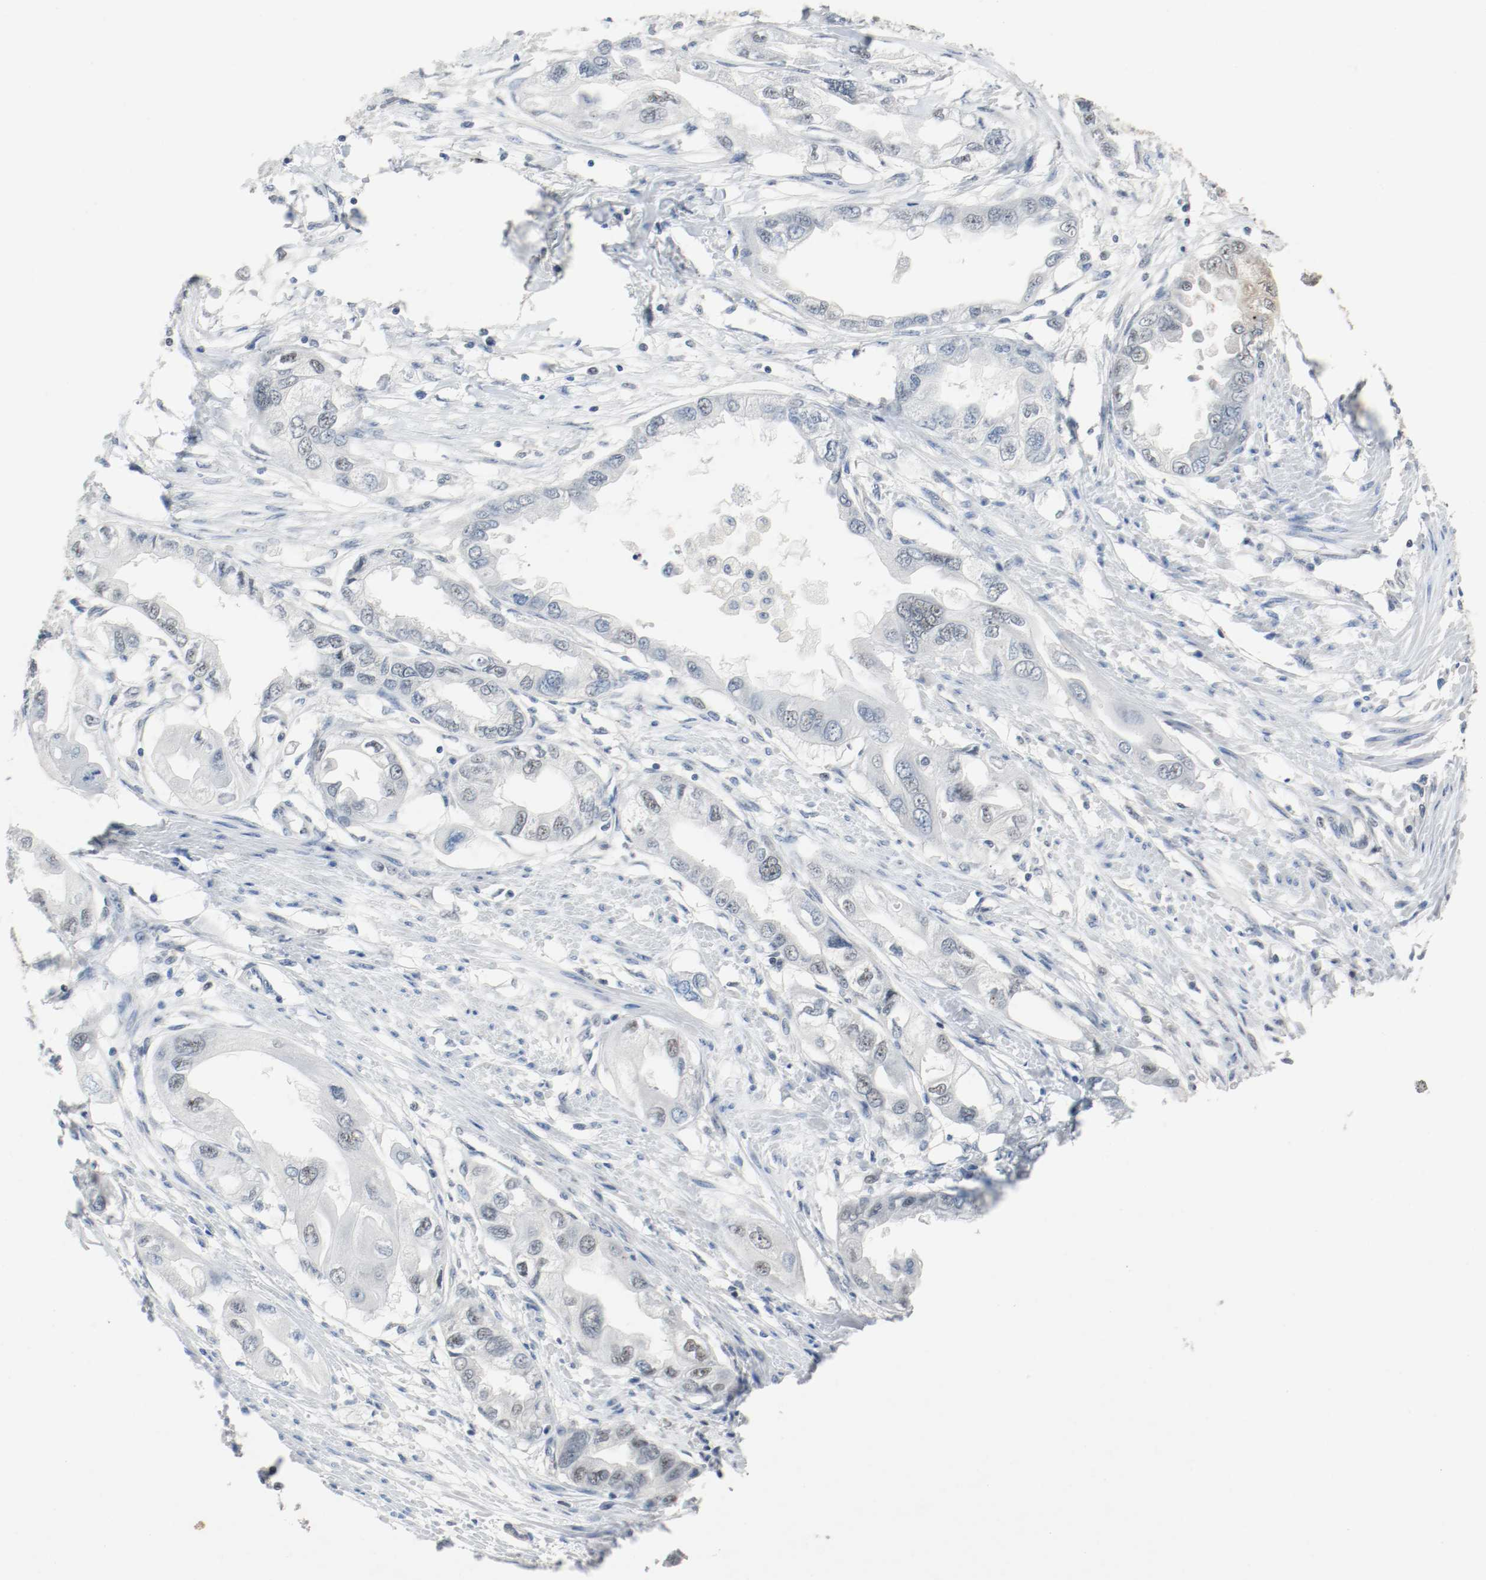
{"staining": {"intensity": "weak", "quantity": "<25%", "location": "nuclear"}, "tissue": "endometrial cancer", "cell_type": "Tumor cells", "image_type": "cancer", "snomed": [{"axis": "morphology", "description": "Adenocarcinoma, NOS"}, {"axis": "topography", "description": "Endometrium"}], "caption": "IHC histopathology image of human endometrial adenocarcinoma stained for a protein (brown), which shows no positivity in tumor cells.", "gene": "ASH1L", "patient": {"sex": "female", "age": 67}}